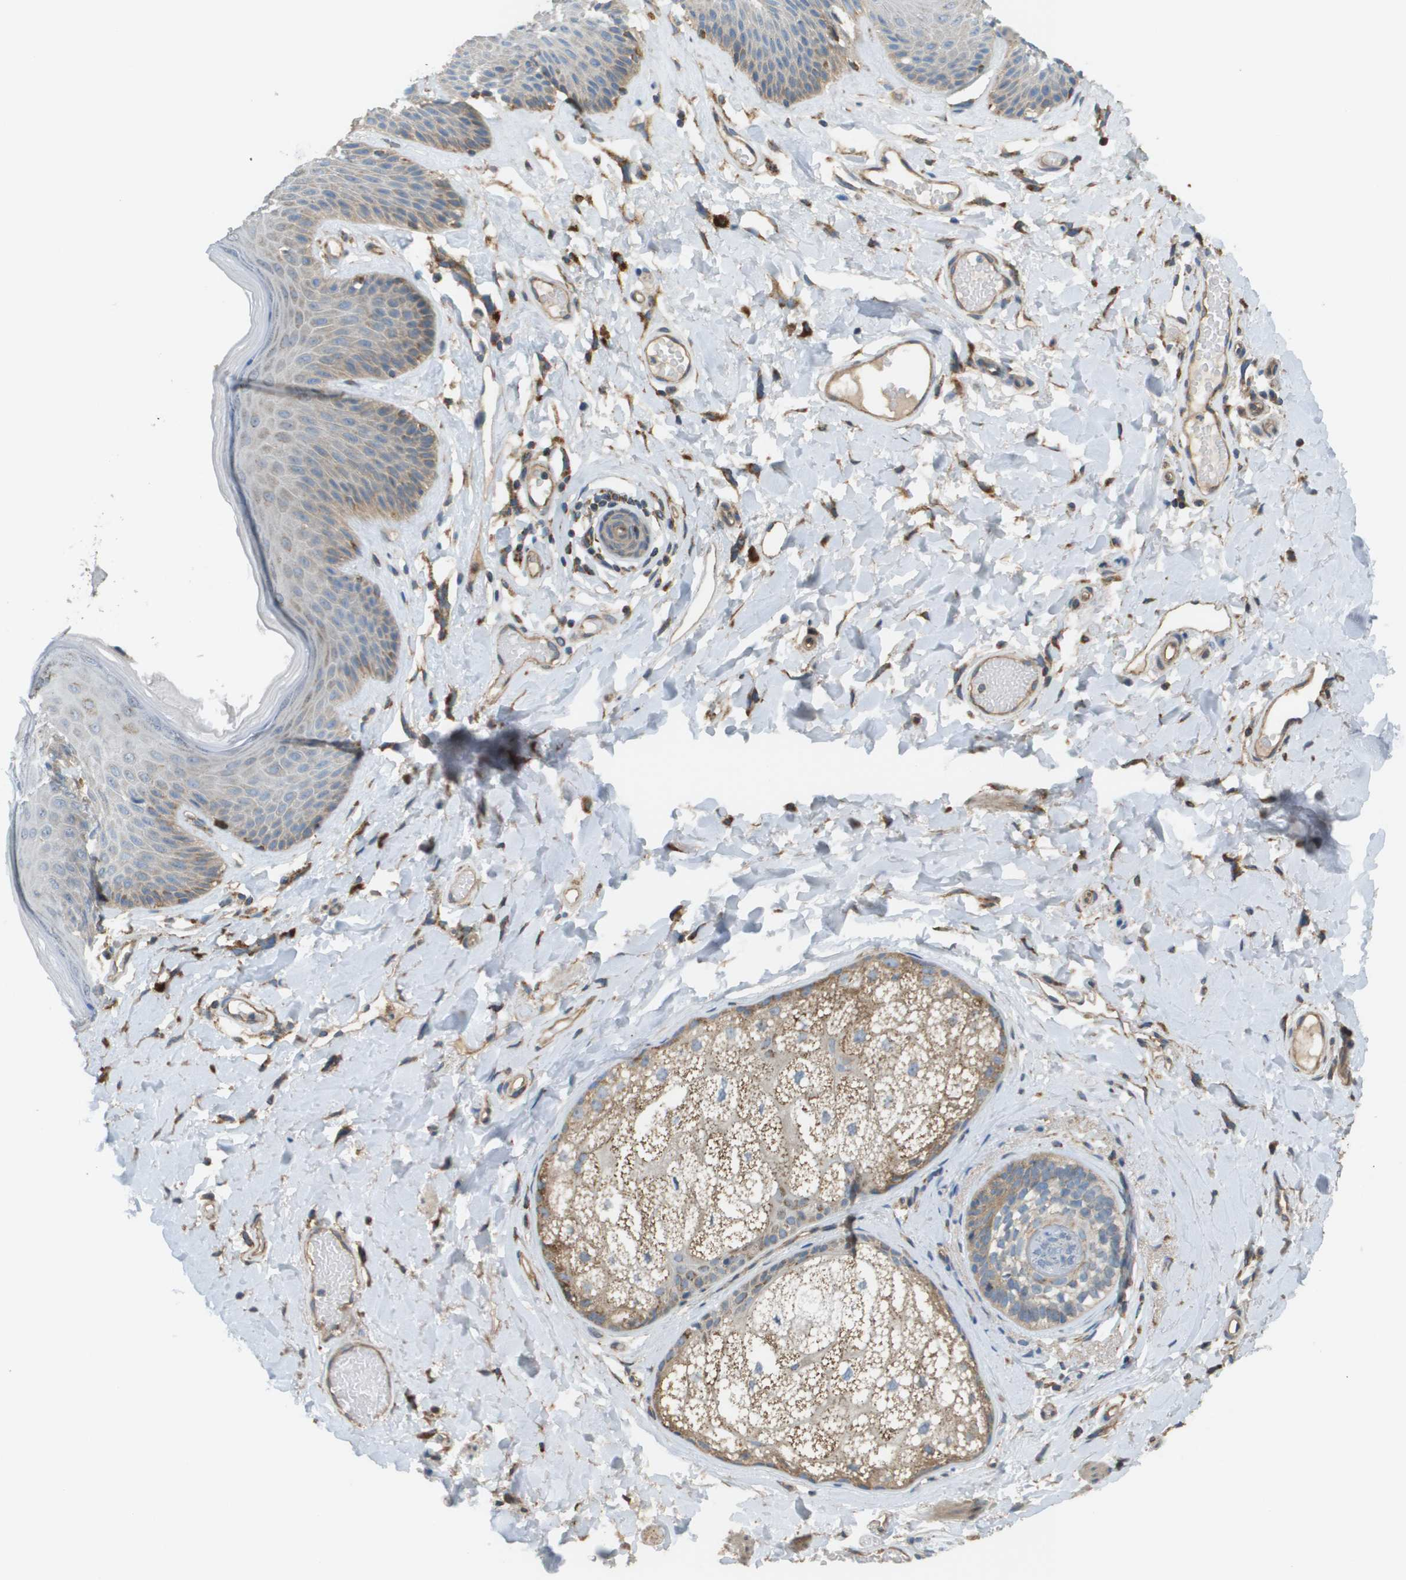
{"staining": {"intensity": "moderate", "quantity": ">75%", "location": "cytoplasmic/membranous"}, "tissue": "skin", "cell_type": "Epidermal cells", "image_type": "normal", "snomed": [{"axis": "morphology", "description": "Normal tissue, NOS"}, {"axis": "topography", "description": "Vulva"}], "caption": "Immunohistochemical staining of normal human skin reveals moderate cytoplasmic/membranous protein positivity in about >75% of epidermal cells. (IHC, brightfield microscopy, high magnification).", "gene": "NRK", "patient": {"sex": "female", "age": 73}}